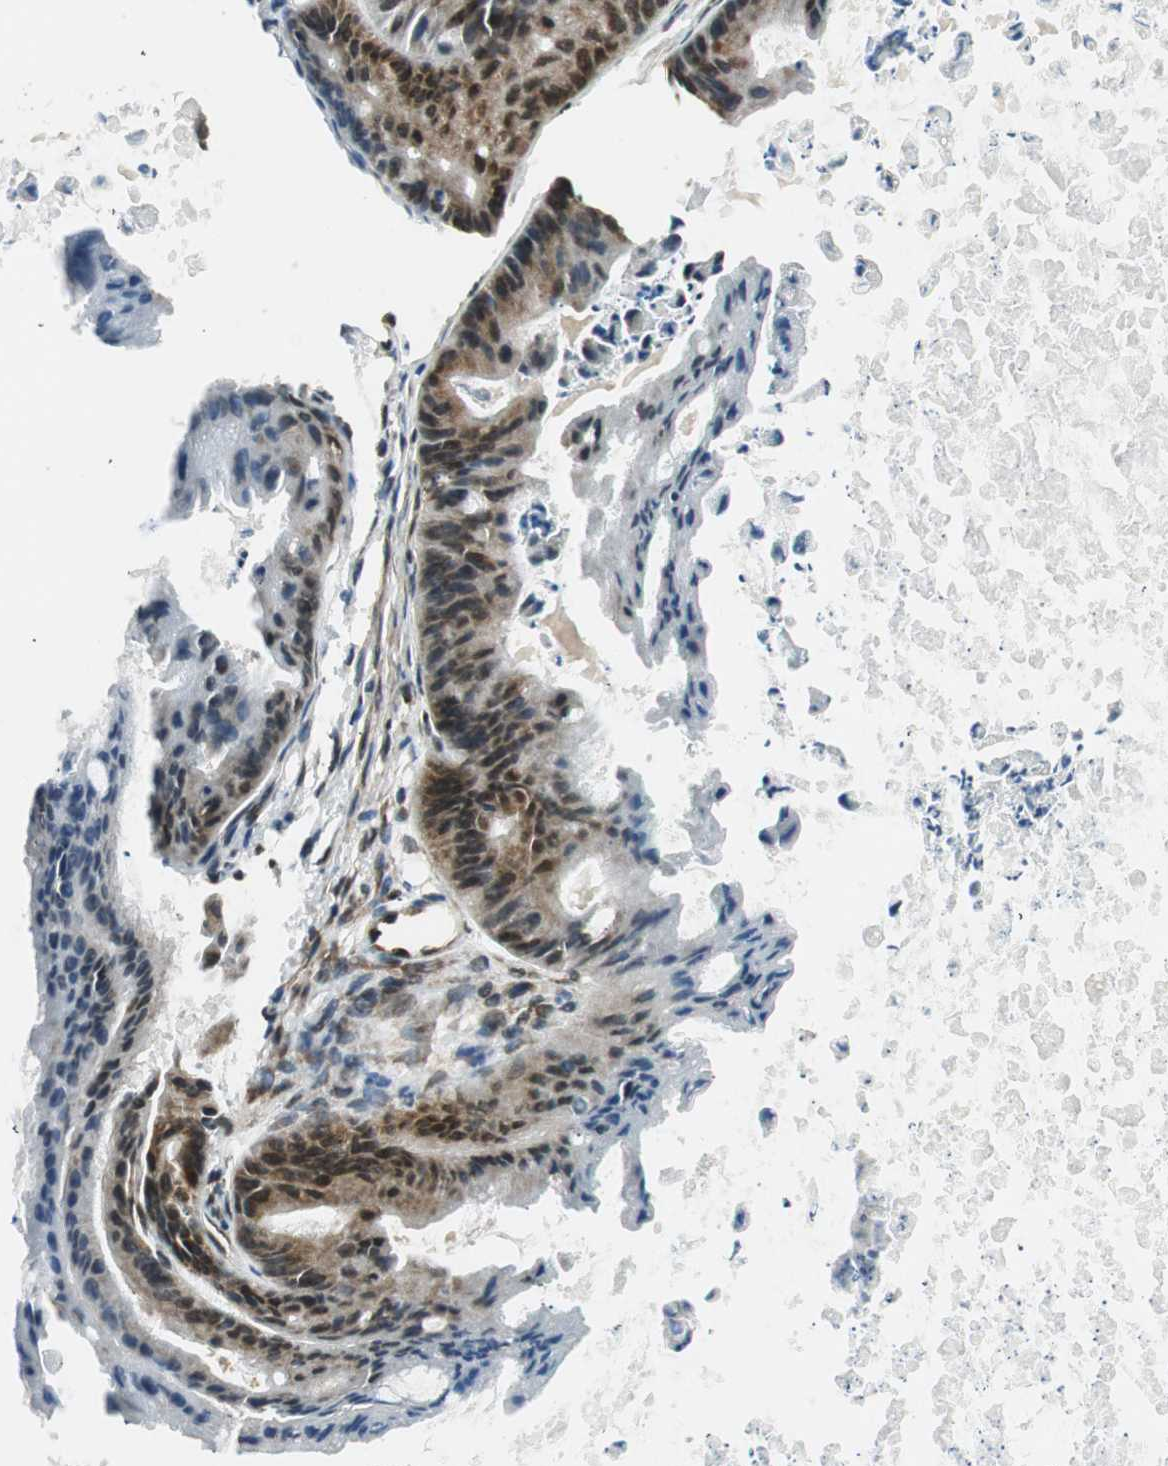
{"staining": {"intensity": "moderate", "quantity": "25%-75%", "location": "cytoplasmic/membranous,nuclear"}, "tissue": "ovarian cancer", "cell_type": "Tumor cells", "image_type": "cancer", "snomed": [{"axis": "morphology", "description": "Cystadenocarcinoma, mucinous, NOS"}, {"axis": "topography", "description": "Ovary"}], "caption": "DAB immunohistochemical staining of ovarian cancer displays moderate cytoplasmic/membranous and nuclear protein positivity in about 25%-75% of tumor cells.", "gene": "RING1", "patient": {"sex": "female", "age": 37}}